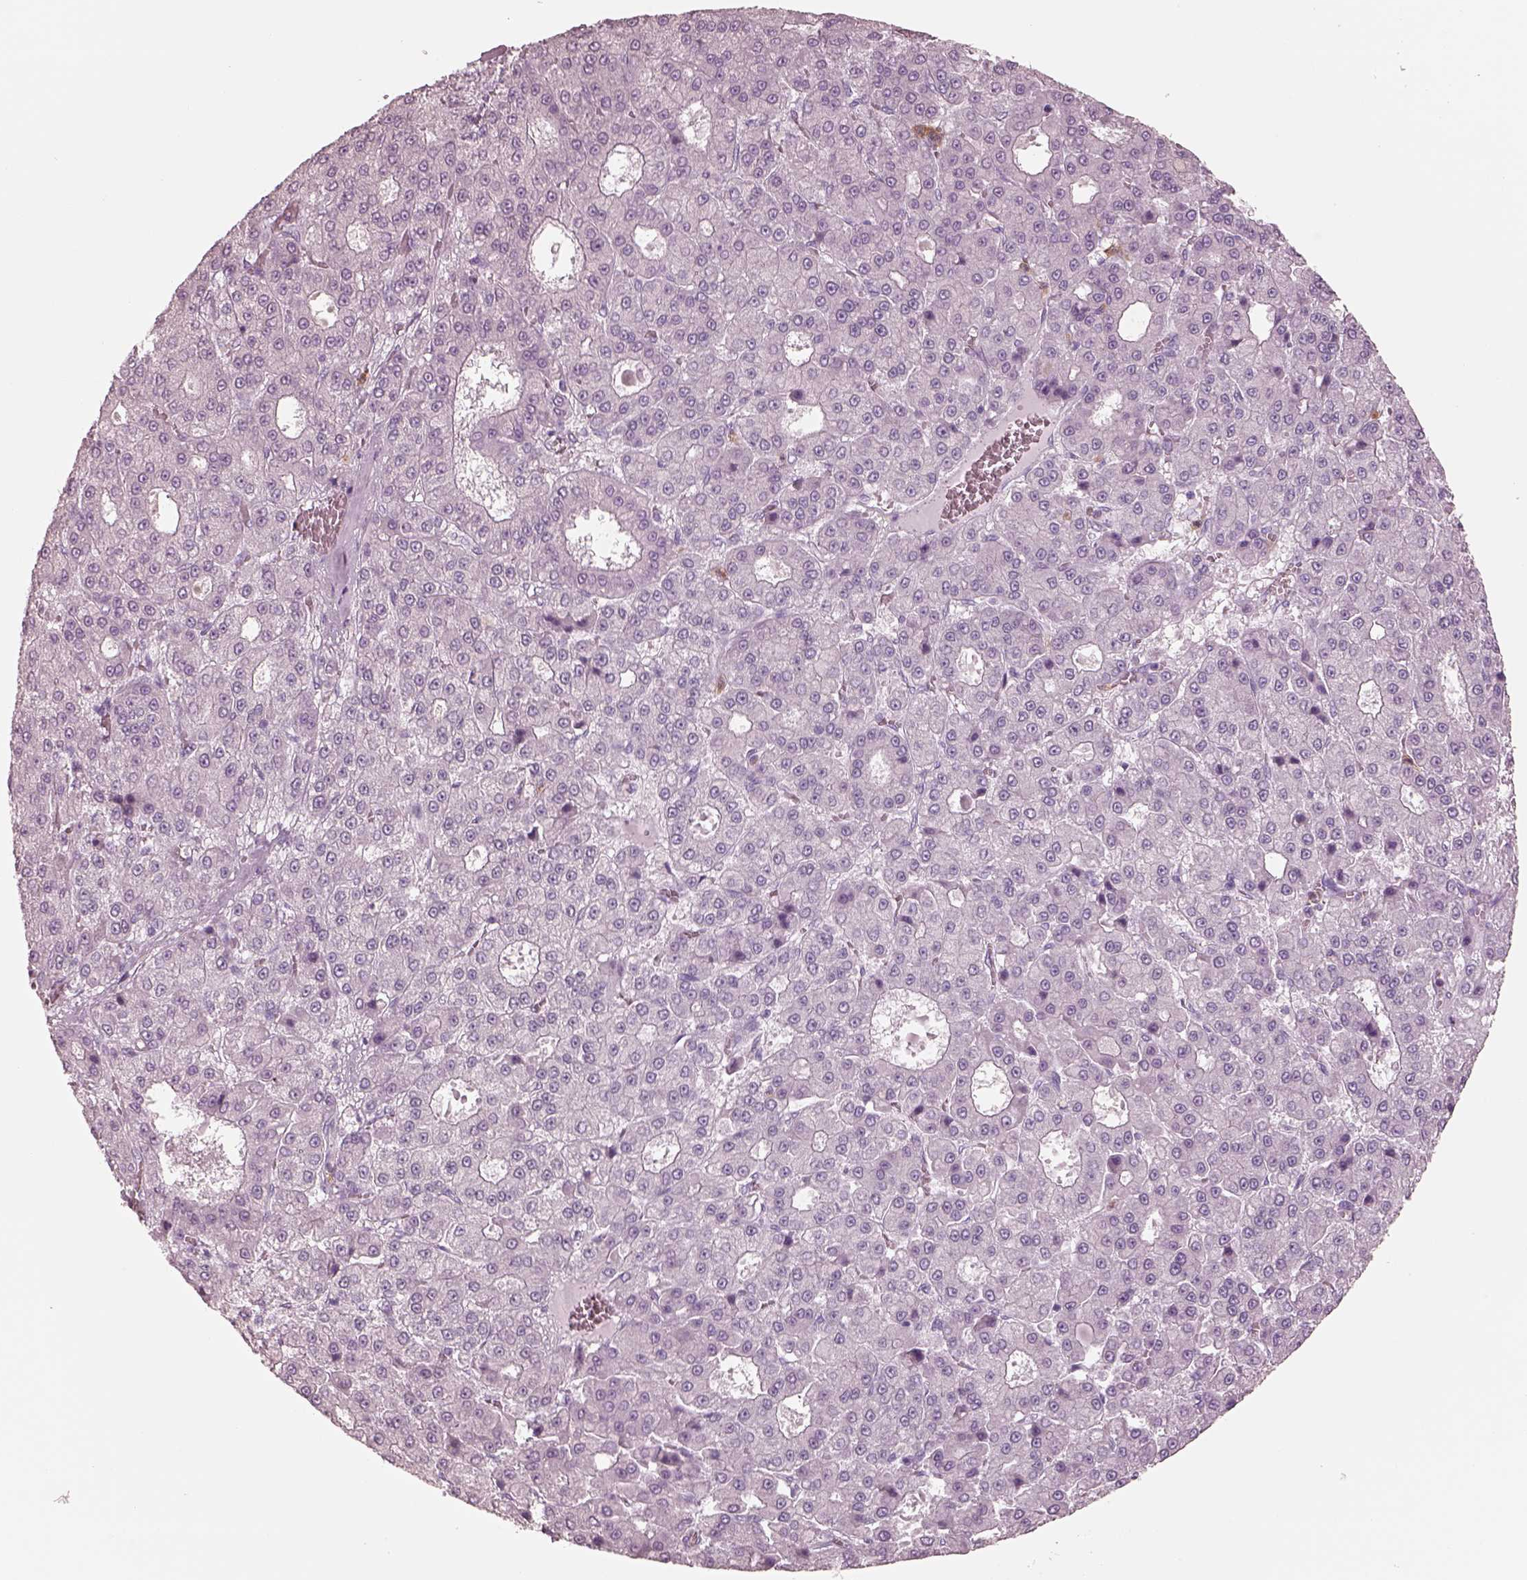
{"staining": {"intensity": "negative", "quantity": "none", "location": "none"}, "tissue": "liver cancer", "cell_type": "Tumor cells", "image_type": "cancer", "snomed": [{"axis": "morphology", "description": "Carcinoma, Hepatocellular, NOS"}, {"axis": "topography", "description": "Liver"}], "caption": "Tumor cells are negative for protein expression in human liver hepatocellular carcinoma.", "gene": "ELANE", "patient": {"sex": "male", "age": 70}}